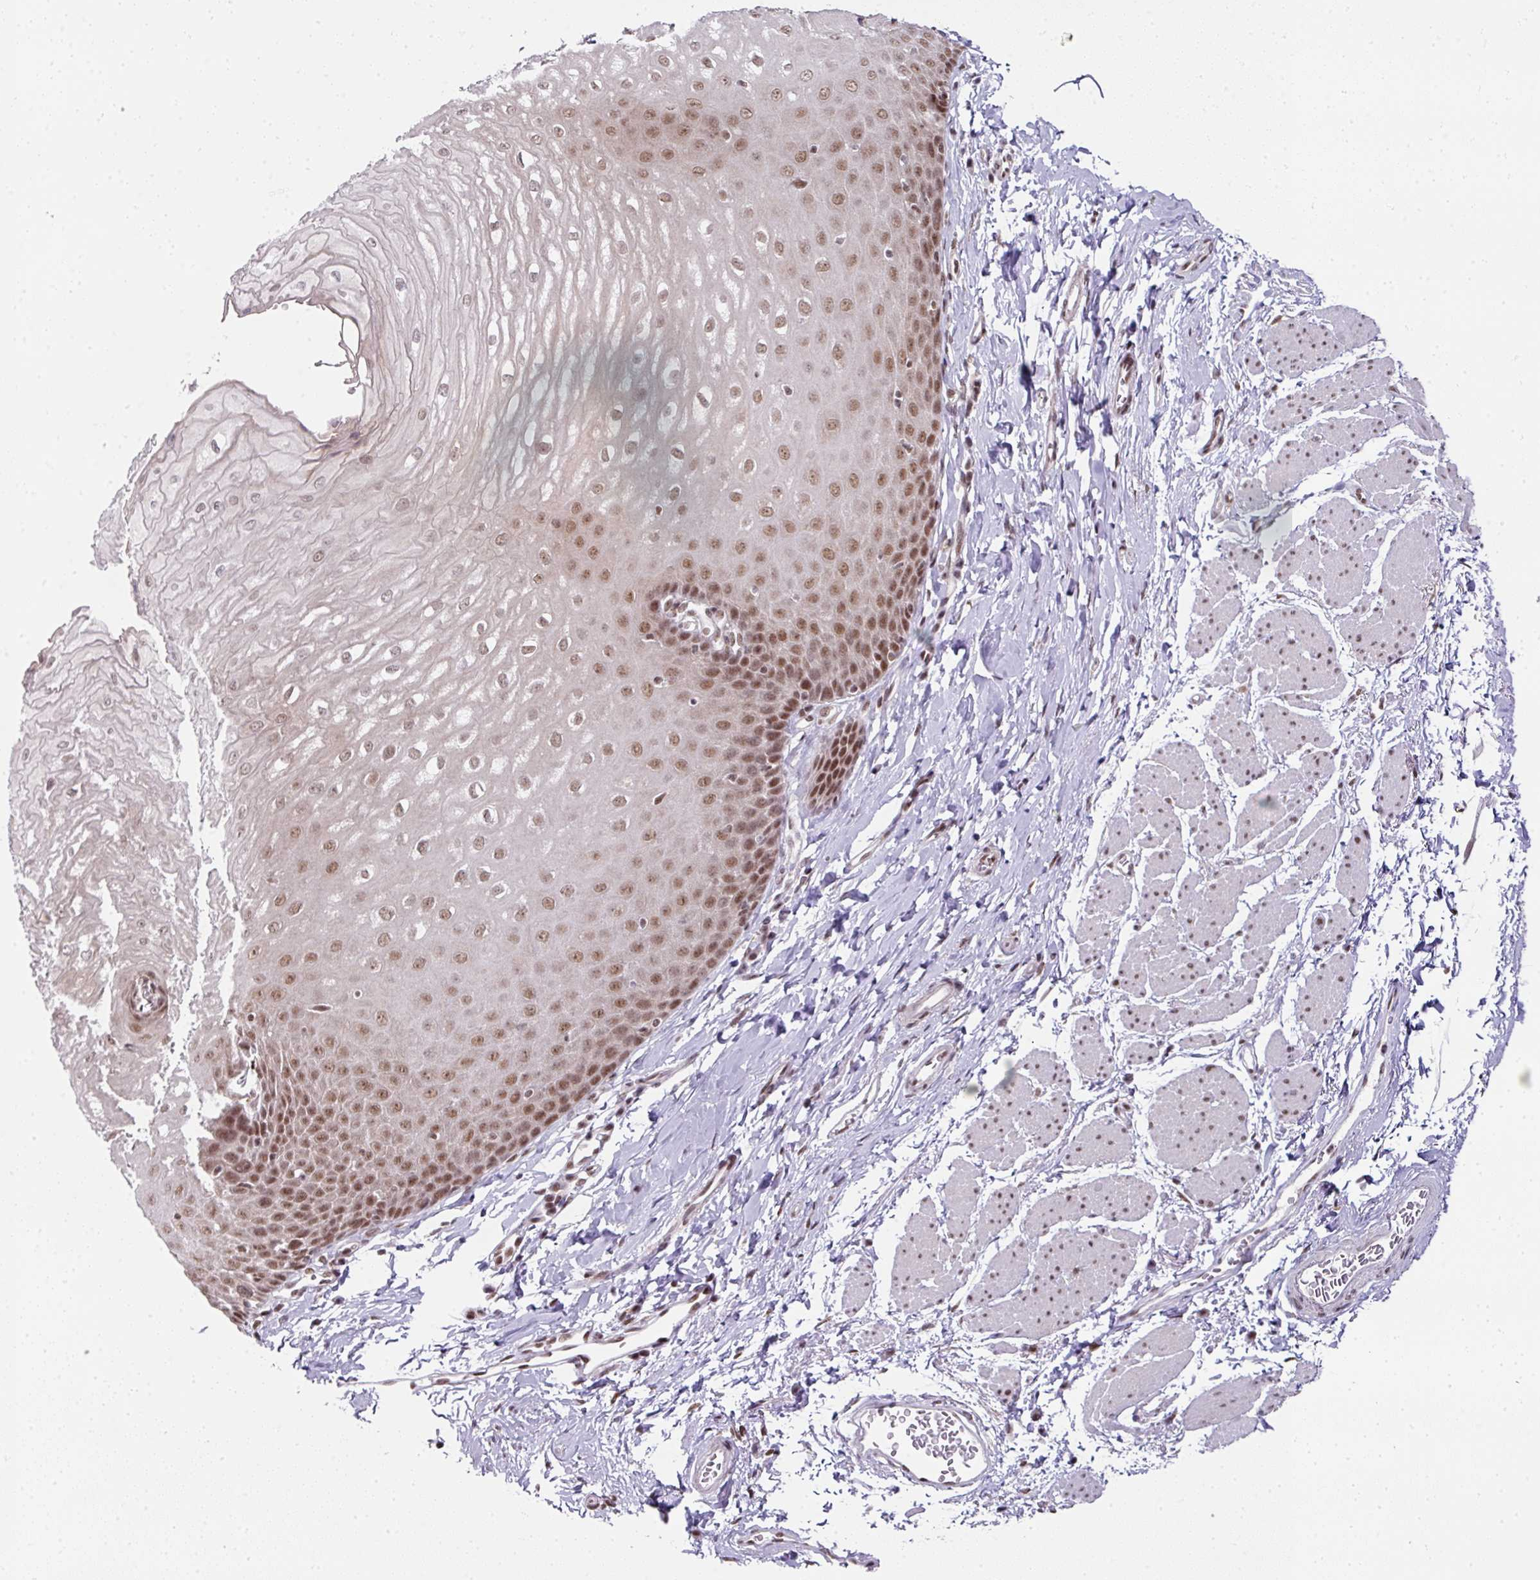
{"staining": {"intensity": "moderate", "quantity": ">75%", "location": "nuclear"}, "tissue": "esophagus", "cell_type": "Squamous epithelial cells", "image_type": "normal", "snomed": [{"axis": "morphology", "description": "Normal tissue, NOS"}, {"axis": "topography", "description": "Esophagus"}], "caption": "This is a histology image of immunohistochemistry (IHC) staining of unremarkable esophagus, which shows moderate expression in the nuclear of squamous epithelial cells.", "gene": "NFYA", "patient": {"sex": "male", "age": 70}}